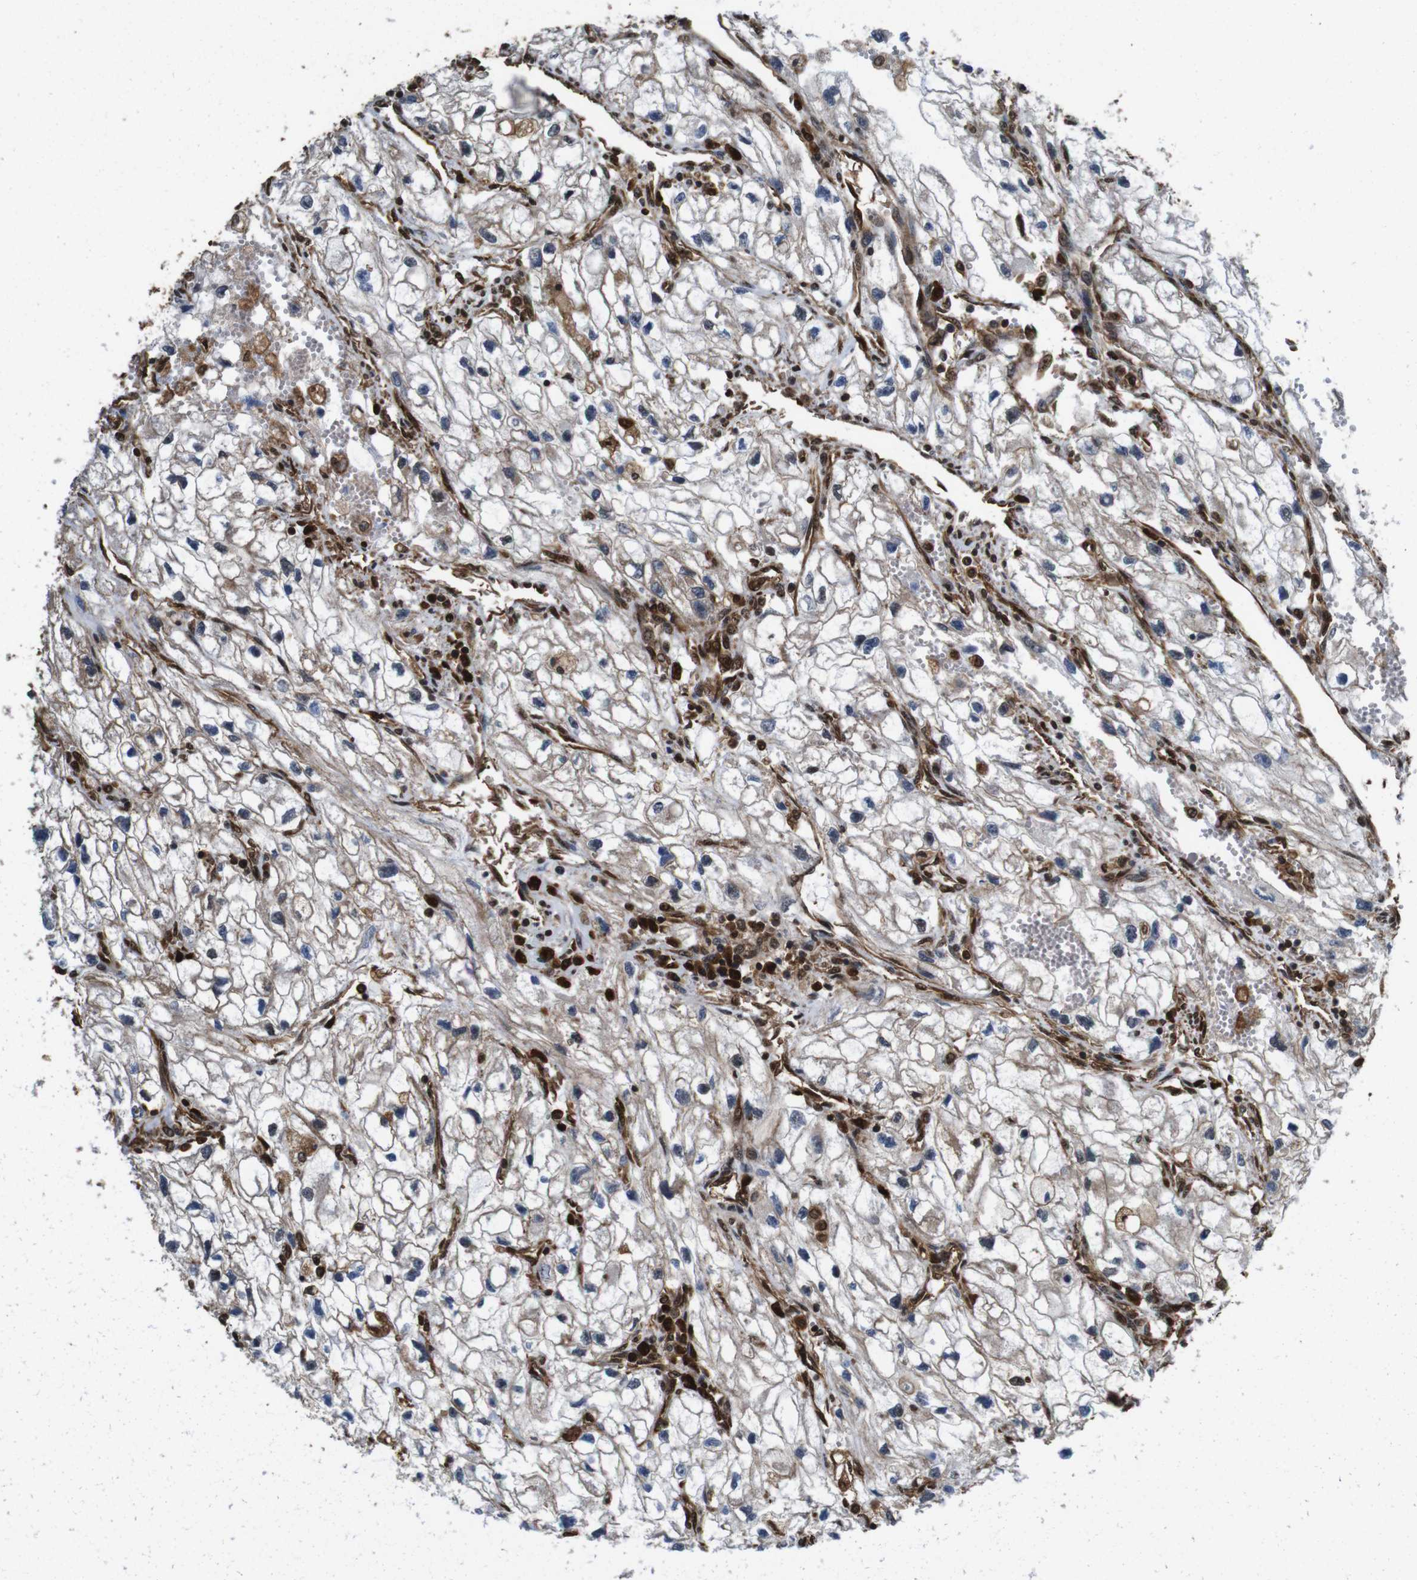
{"staining": {"intensity": "weak", "quantity": ">75%", "location": "cytoplasmic/membranous"}, "tissue": "renal cancer", "cell_type": "Tumor cells", "image_type": "cancer", "snomed": [{"axis": "morphology", "description": "Adenocarcinoma, NOS"}, {"axis": "topography", "description": "Kidney"}], "caption": "Human renal adenocarcinoma stained for a protein (brown) reveals weak cytoplasmic/membranous positive expression in approximately >75% of tumor cells.", "gene": "VCP", "patient": {"sex": "female", "age": 70}}